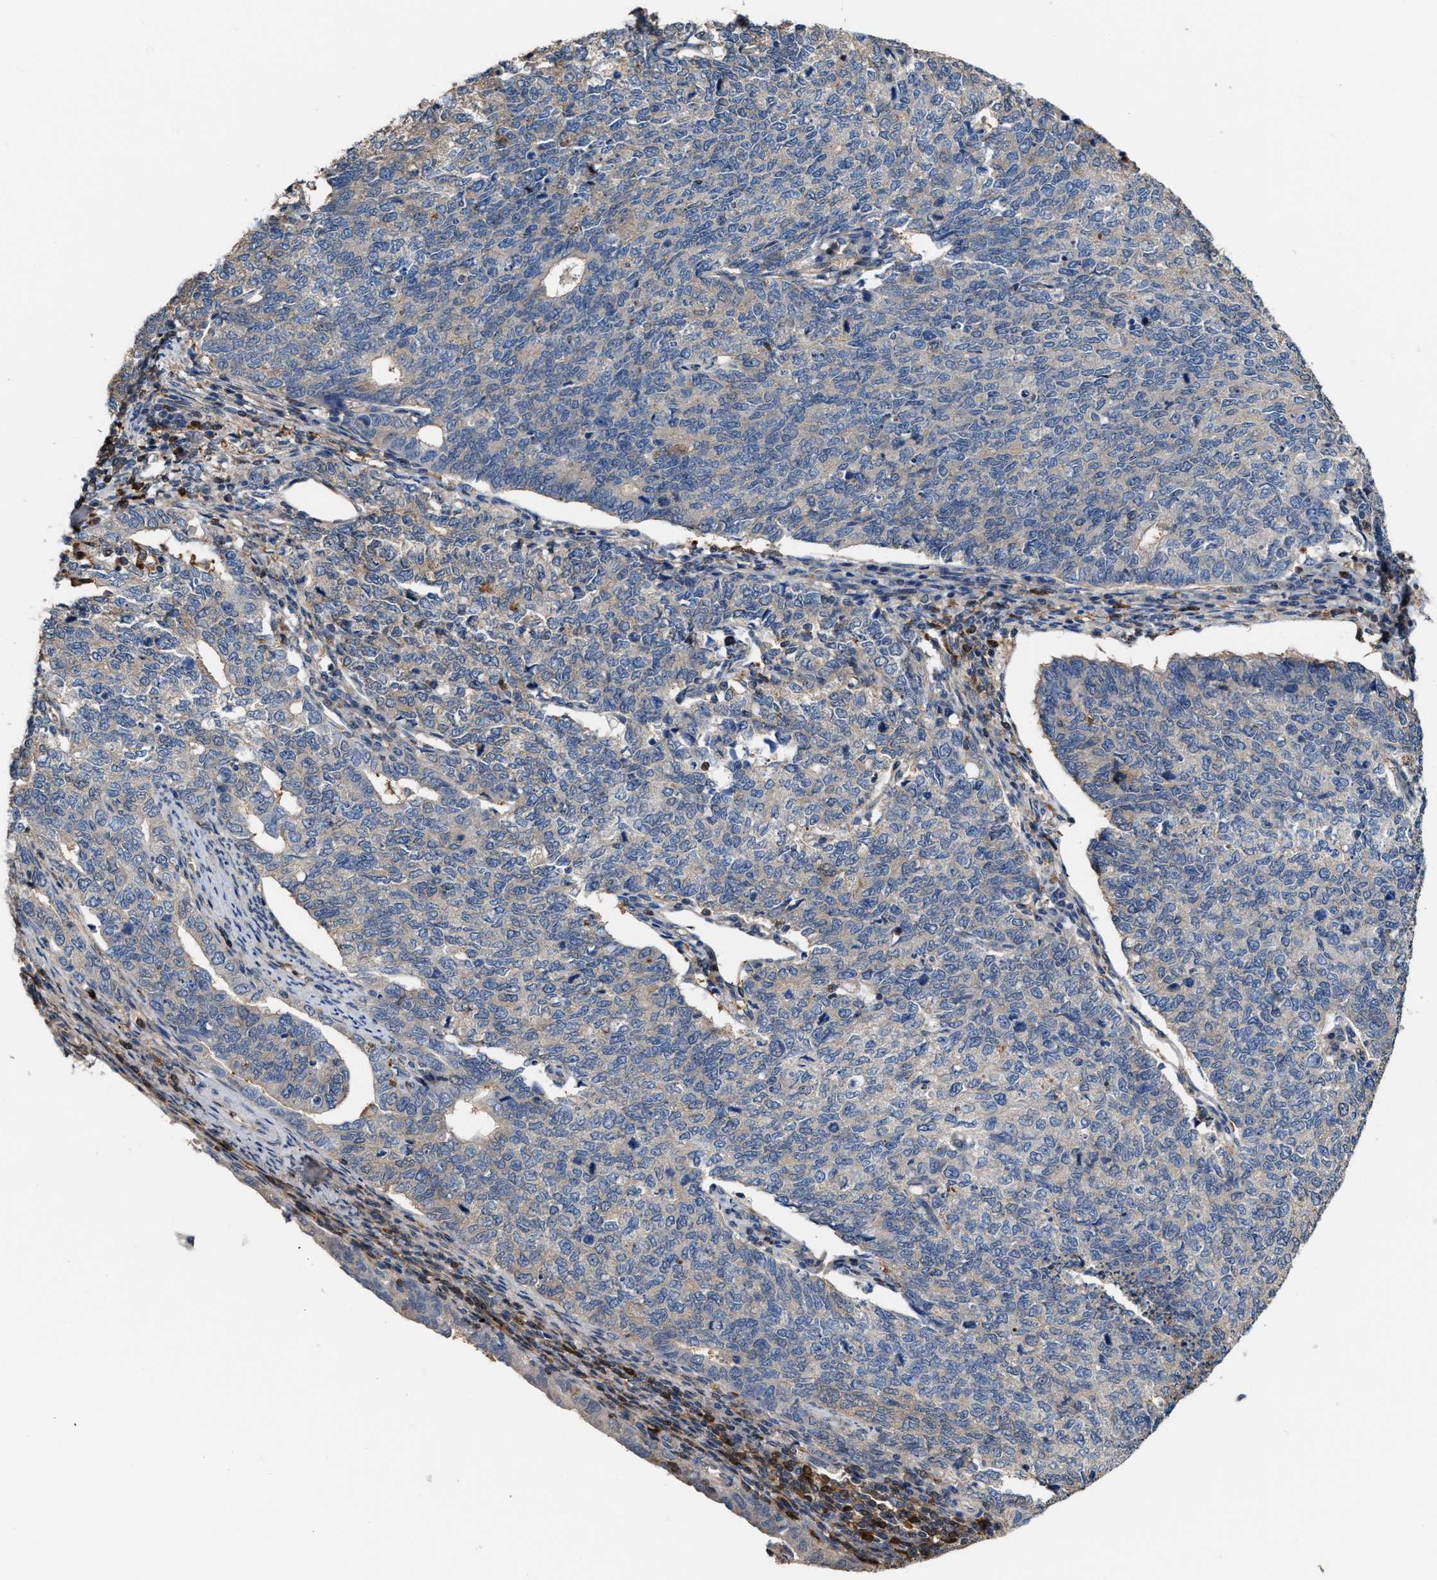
{"staining": {"intensity": "negative", "quantity": "none", "location": "none"}, "tissue": "cervical cancer", "cell_type": "Tumor cells", "image_type": "cancer", "snomed": [{"axis": "morphology", "description": "Squamous cell carcinoma, NOS"}, {"axis": "topography", "description": "Cervix"}], "caption": "Immunohistochemistry of cervical squamous cell carcinoma exhibits no staining in tumor cells.", "gene": "MTPN", "patient": {"sex": "female", "age": 63}}